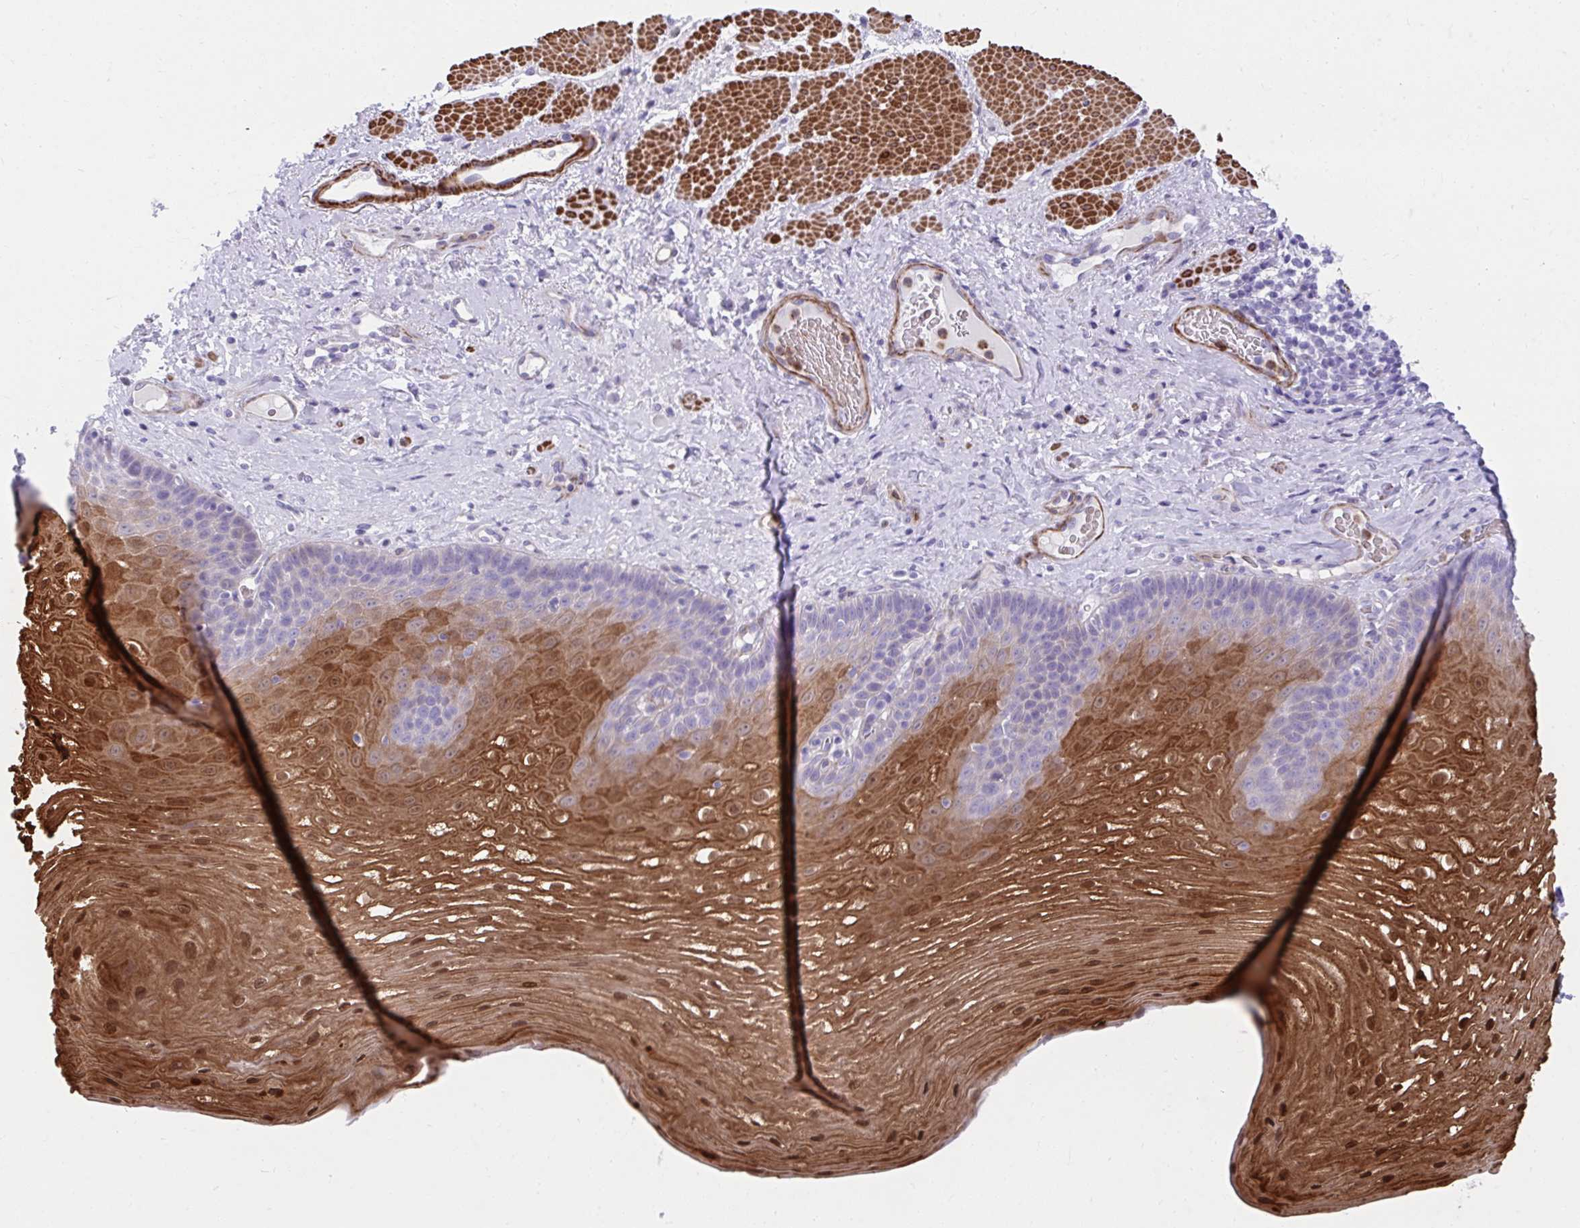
{"staining": {"intensity": "moderate", "quantity": "25%-75%", "location": "cytoplasmic/membranous,nuclear"}, "tissue": "esophagus", "cell_type": "Squamous epithelial cells", "image_type": "normal", "snomed": [{"axis": "morphology", "description": "Normal tissue, NOS"}, {"axis": "topography", "description": "Esophagus"}], "caption": "Protein analysis of unremarkable esophagus reveals moderate cytoplasmic/membranous,nuclear positivity in approximately 25%-75% of squamous epithelial cells.", "gene": "CSTB", "patient": {"sex": "male", "age": 62}}